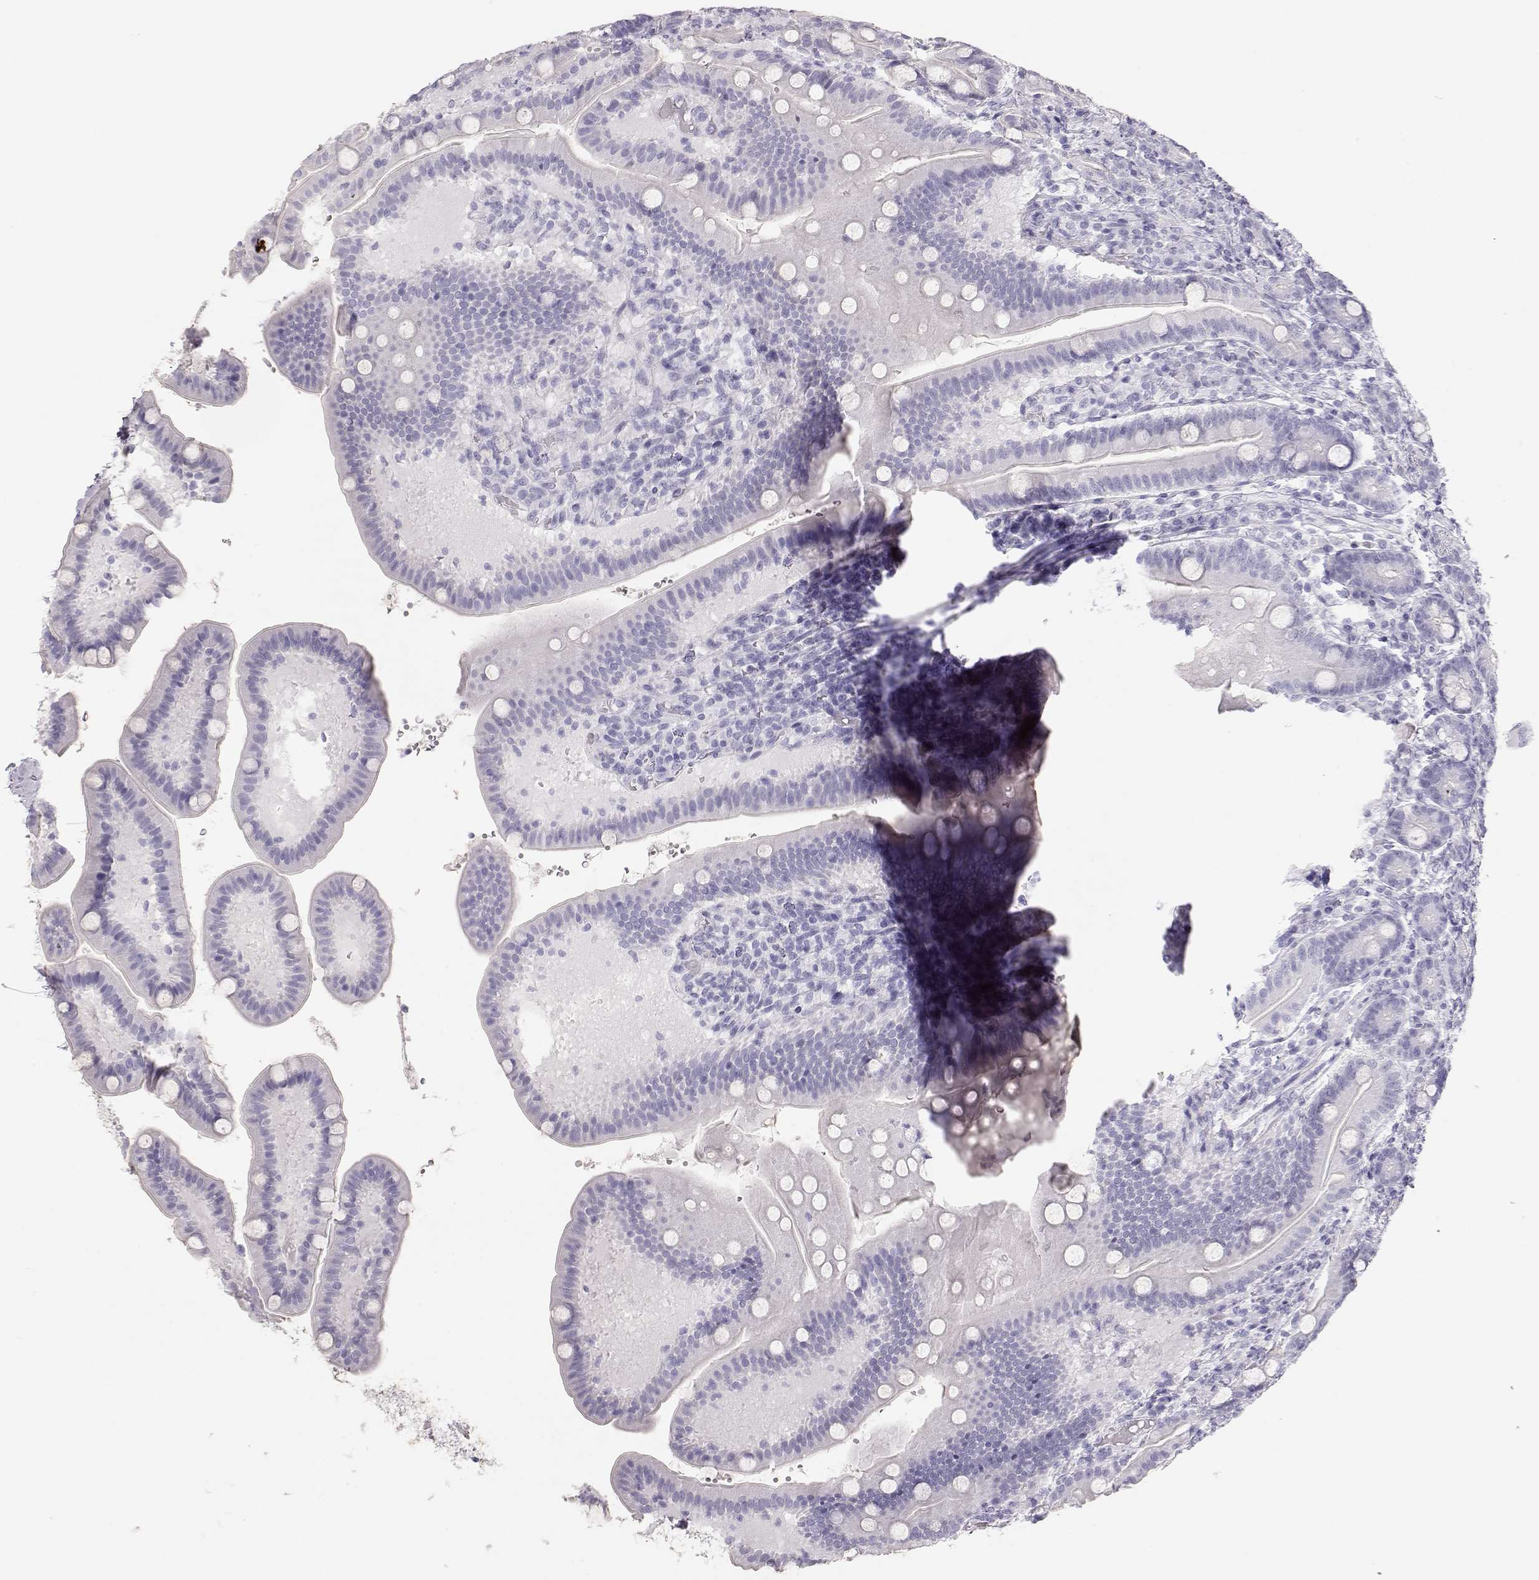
{"staining": {"intensity": "negative", "quantity": "none", "location": "none"}, "tissue": "small intestine", "cell_type": "Glandular cells", "image_type": "normal", "snomed": [{"axis": "morphology", "description": "Normal tissue, NOS"}, {"axis": "topography", "description": "Small intestine"}], "caption": "Immunohistochemistry (IHC) of benign human small intestine demonstrates no expression in glandular cells.", "gene": "TKTL1", "patient": {"sex": "male", "age": 66}}